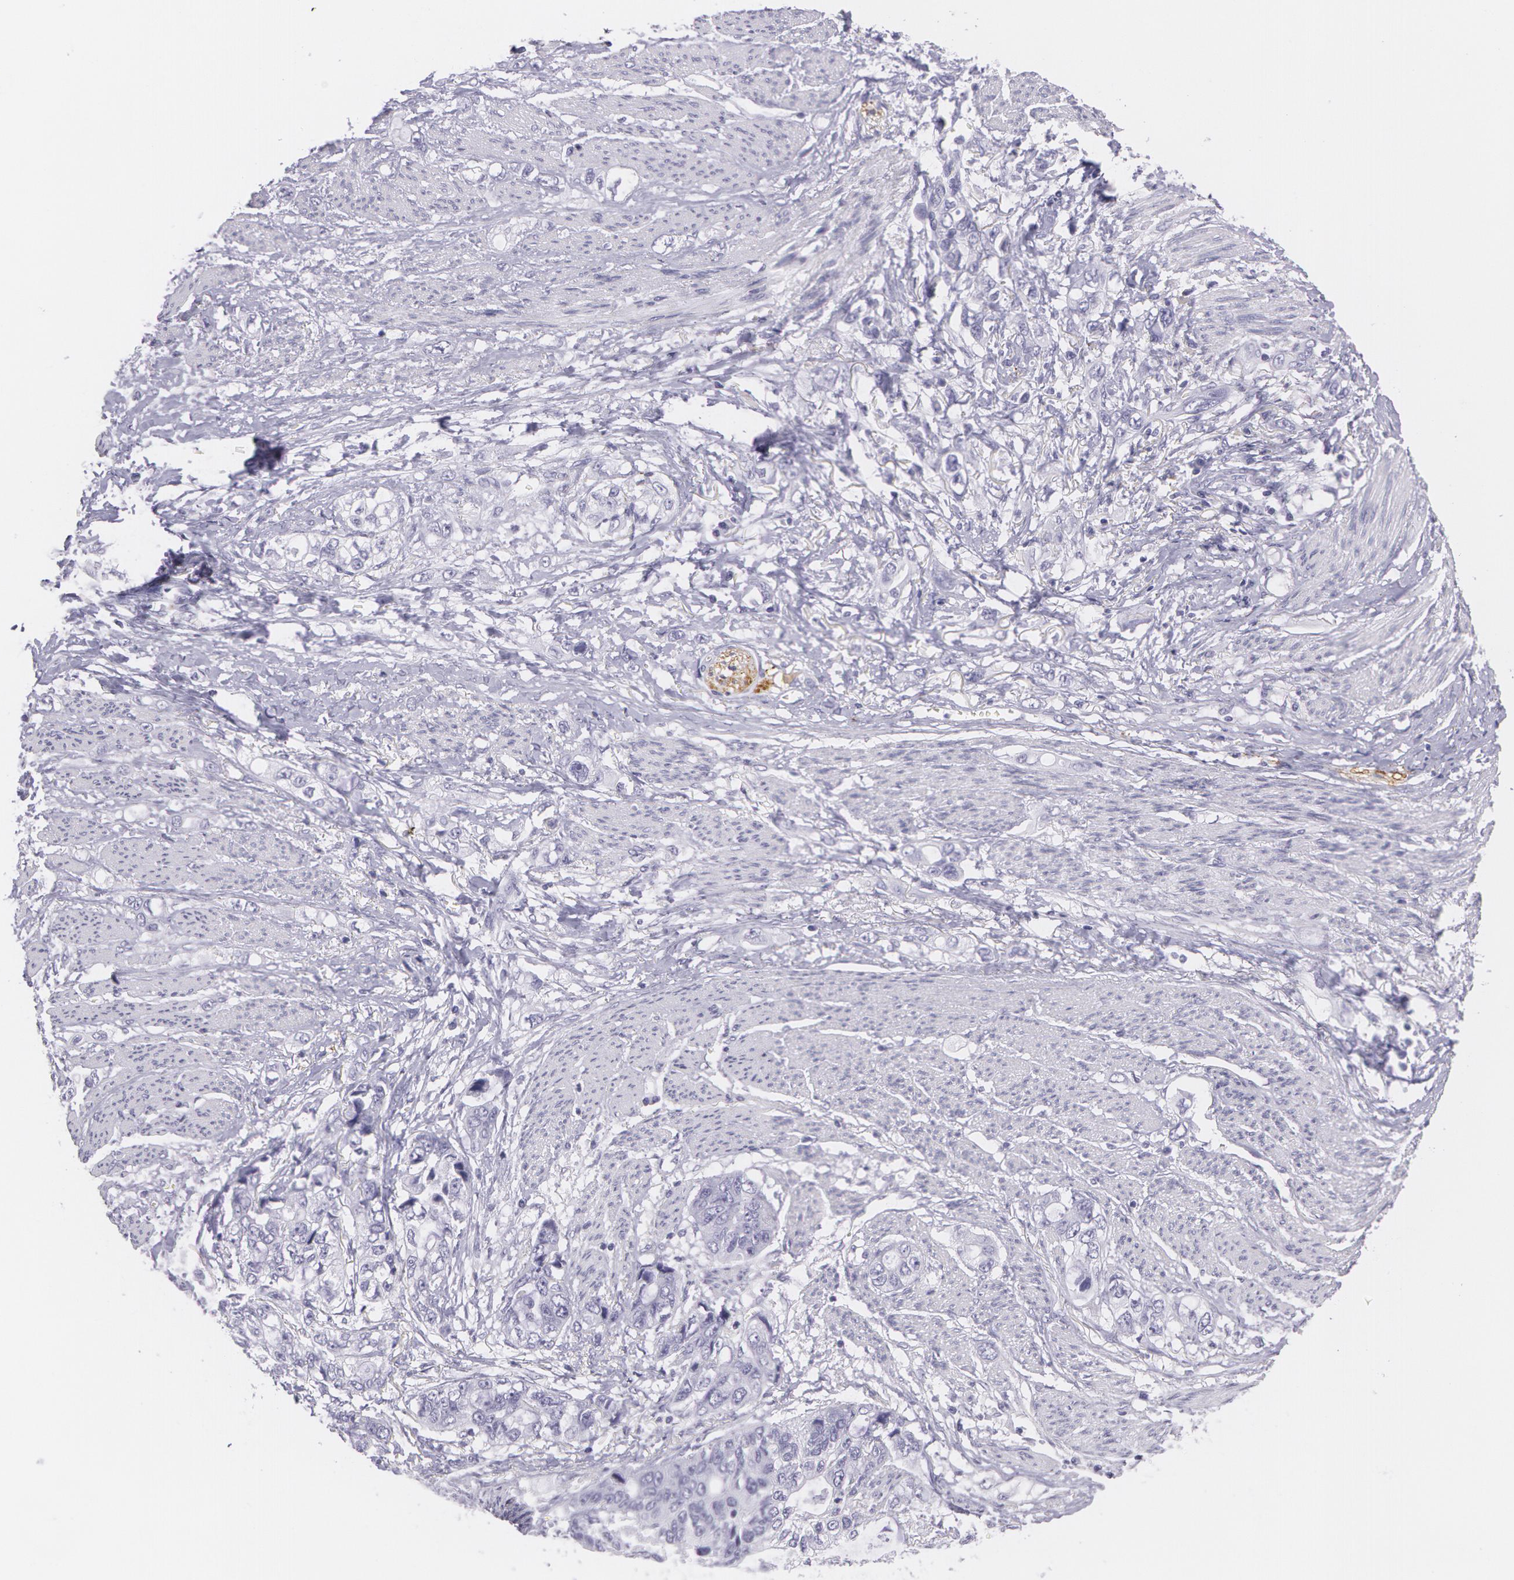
{"staining": {"intensity": "negative", "quantity": "none", "location": "none"}, "tissue": "stomach cancer", "cell_type": "Tumor cells", "image_type": "cancer", "snomed": [{"axis": "morphology", "description": "Adenocarcinoma, NOS"}, {"axis": "topography", "description": "Stomach, upper"}], "caption": "High power microscopy image of an immunohistochemistry (IHC) image of stomach cancer, revealing no significant positivity in tumor cells.", "gene": "SNCG", "patient": {"sex": "female", "age": 52}}